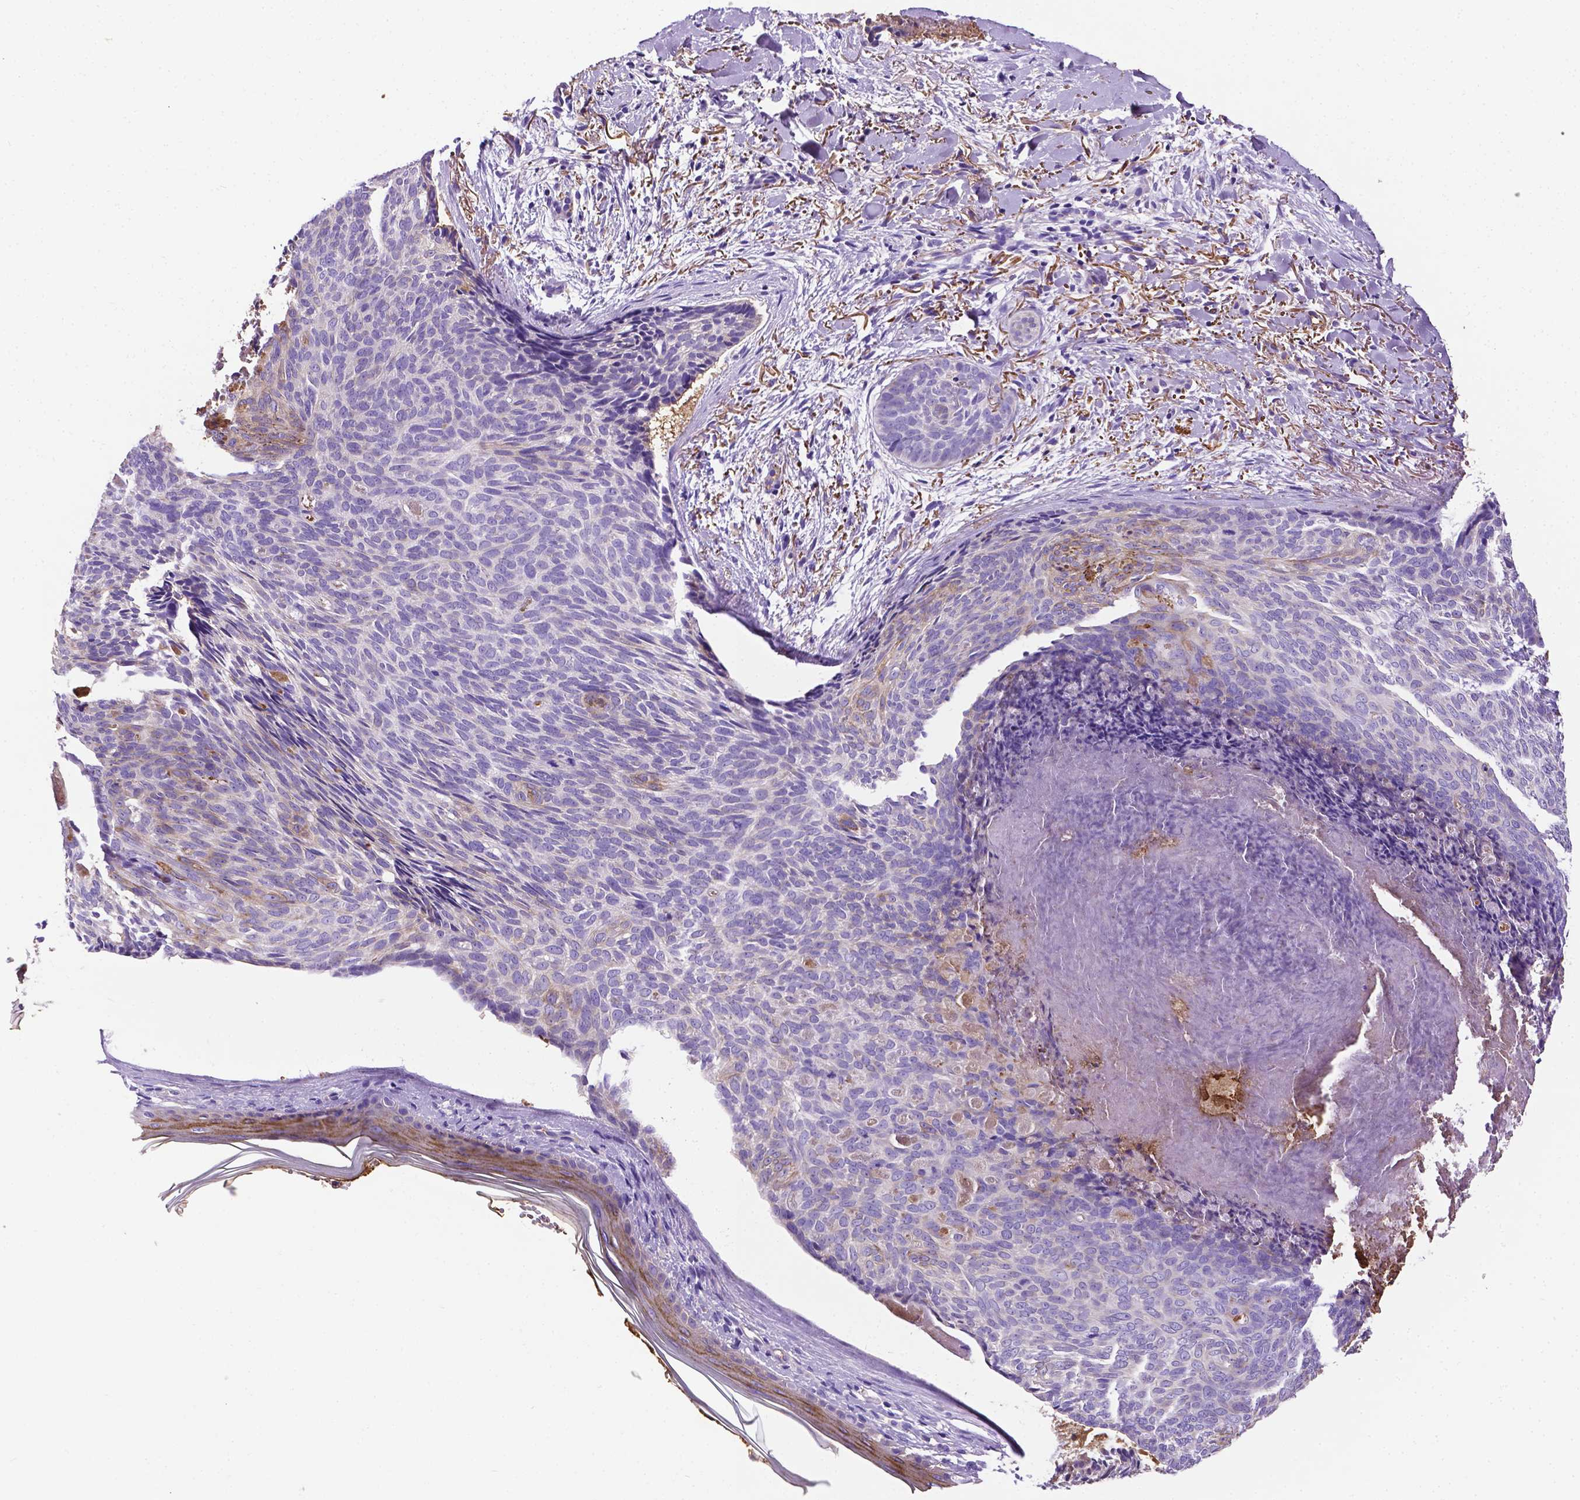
{"staining": {"intensity": "weak", "quantity": "<25%", "location": "cytoplasmic/membranous"}, "tissue": "skin cancer", "cell_type": "Tumor cells", "image_type": "cancer", "snomed": [{"axis": "morphology", "description": "Basal cell carcinoma"}, {"axis": "topography", "description": "Skin"}], "caption": "Human basal cell carcinoma (skin) stained for a protein using immunohistochemistry reveals no expression in tumor cells.", "gene": "APOE", "patient": {"sex": "female", "age": 82}}